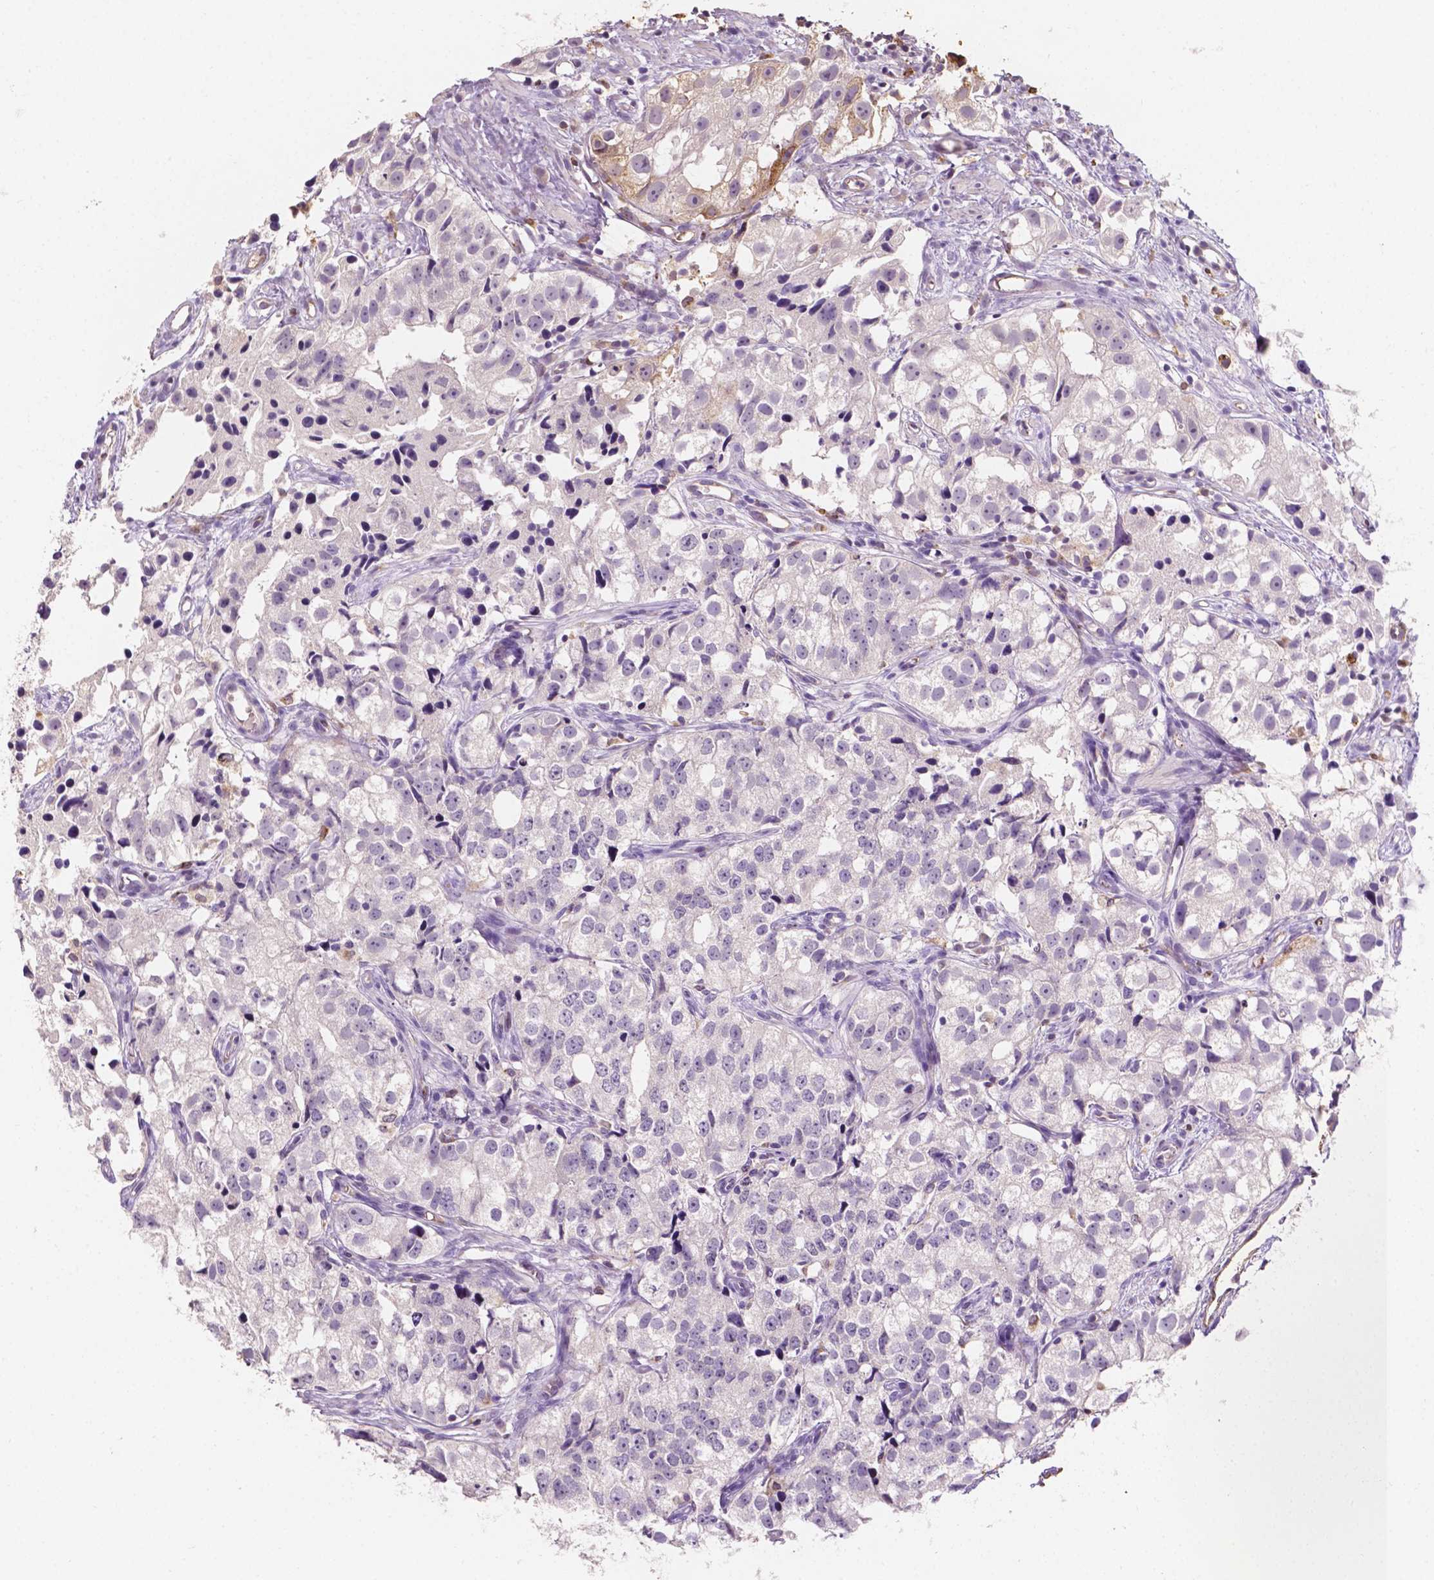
{"staining": {"intensity": "weak", "quantity": "<25%", "location": "cytoplasmic/membranous"}, "tissue": "prostate cancer", "cell_type": "Tumor cells", "image_type": "cancer", "snomed": [{"axis": "morphology", "description": "Adenocarcinoma, High grade"}, {"axis": "topography", "description": "Prostate"}], "caption": "Immunohistochemistry (IHC) photomicrograph of prostate cancer stained for a protein (brown), which shows no staining in tumor cells.", "gene": "SLC22A4", "patient": {"sex": "male", "age": 68}}